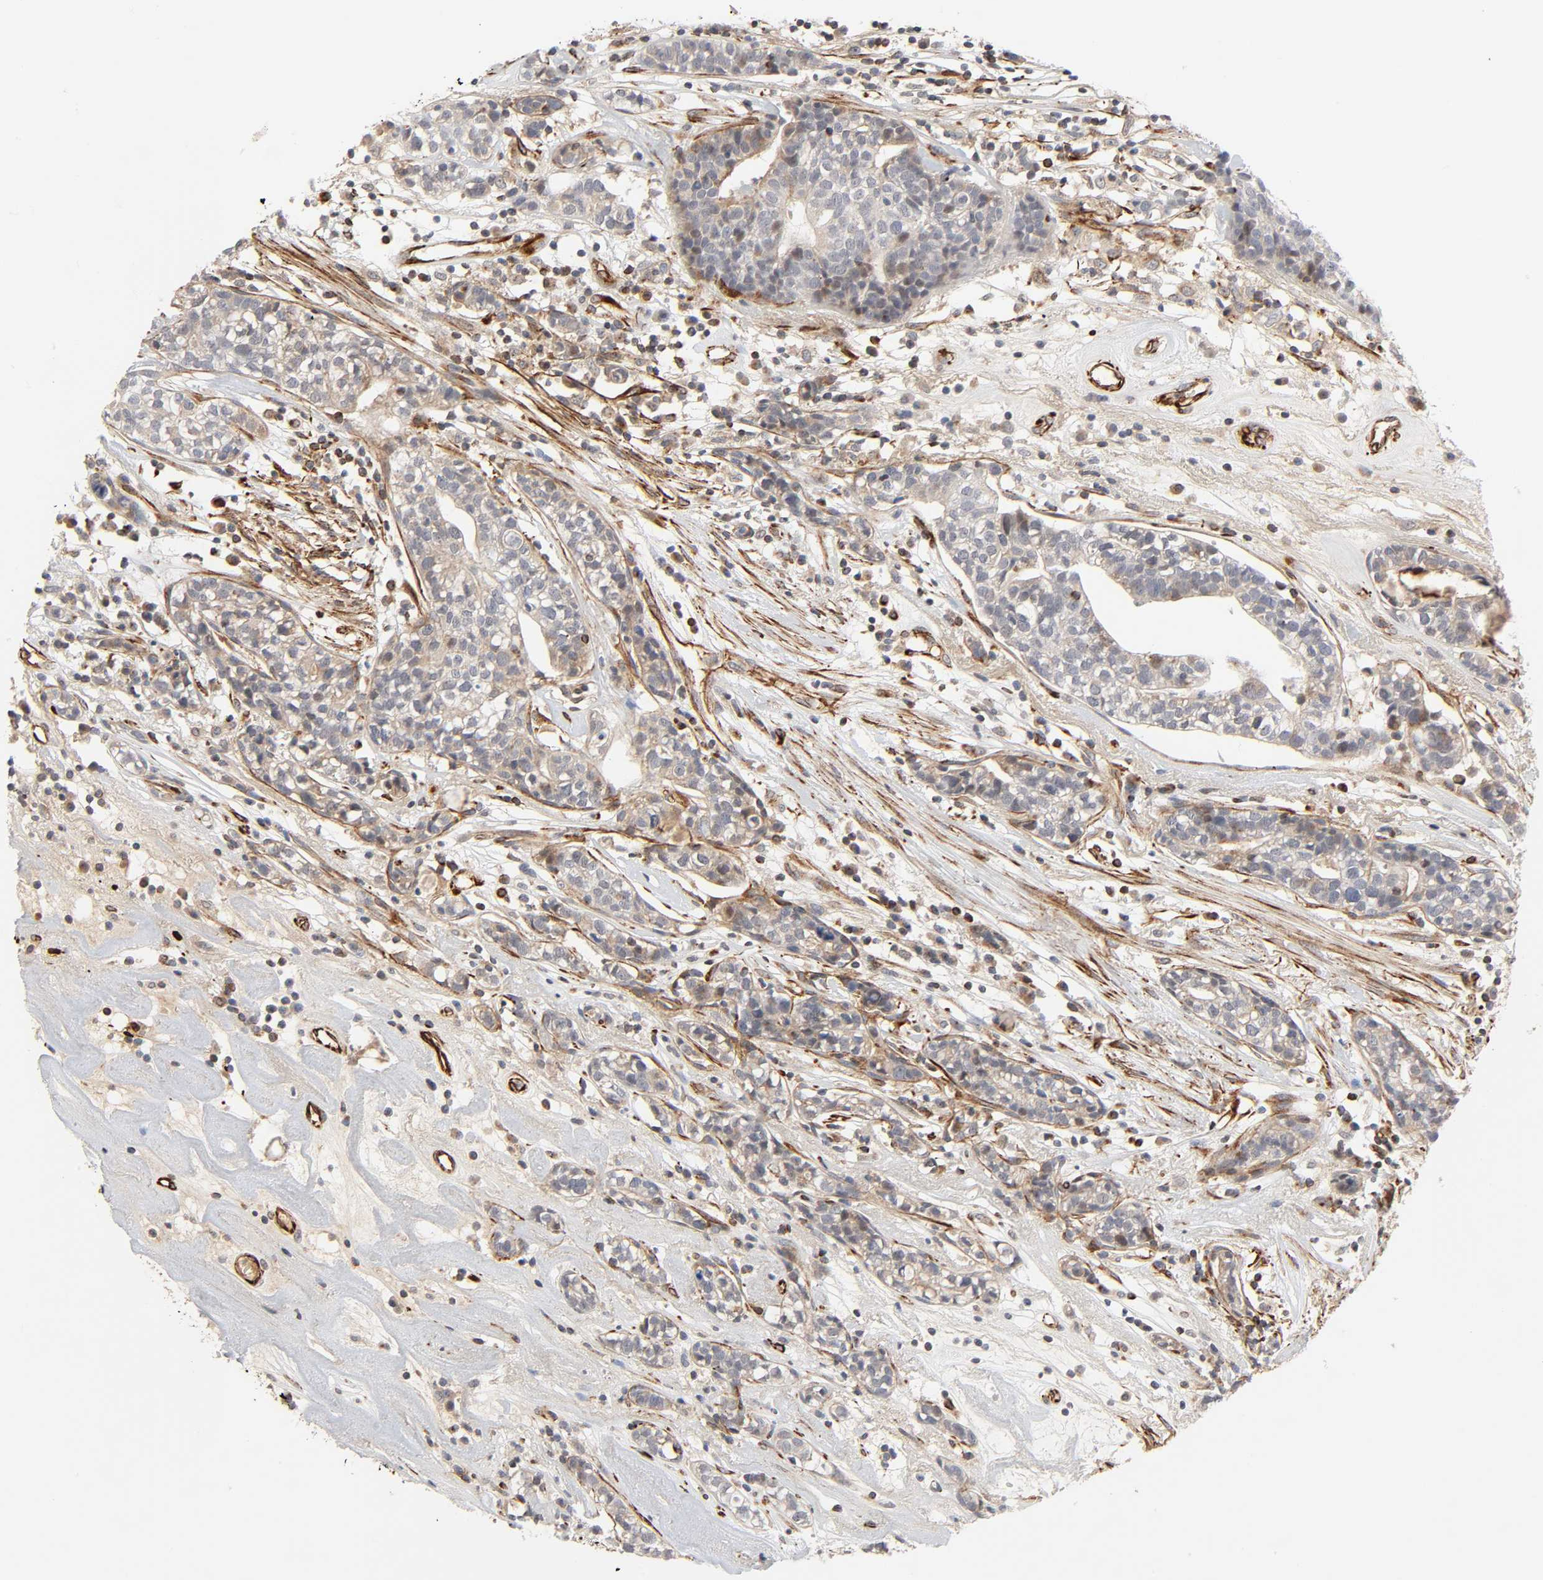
{"staining": {"intensity": "moderate", "quantity": ">75%", "location": "cytoplasmic/membranous"}, "tissue": "head and neck cancer", "cell_type": "Tumor cells", "image_type": "cancer", "snomed": [{"axis": "morphology", "description": "Adenocarcinoma, NOS"}, {"axis": "topography", "description": "Salivary gland"}, {"axis": "topography", "description": "Head-Neck"}], "caption": "IHC photomicrograph of neoplastic tissue: adenocarcinoma (head and neck) stained using immunohistochemistry demonstrates medium levels of moderate protein expression localized specifically in the cytoplasmic/membranous of tumor cells, appearing as a cytoplasmic/membranous brown color.", "gene": "REEP6", "patient": {"sex": "female", "age": 65}}